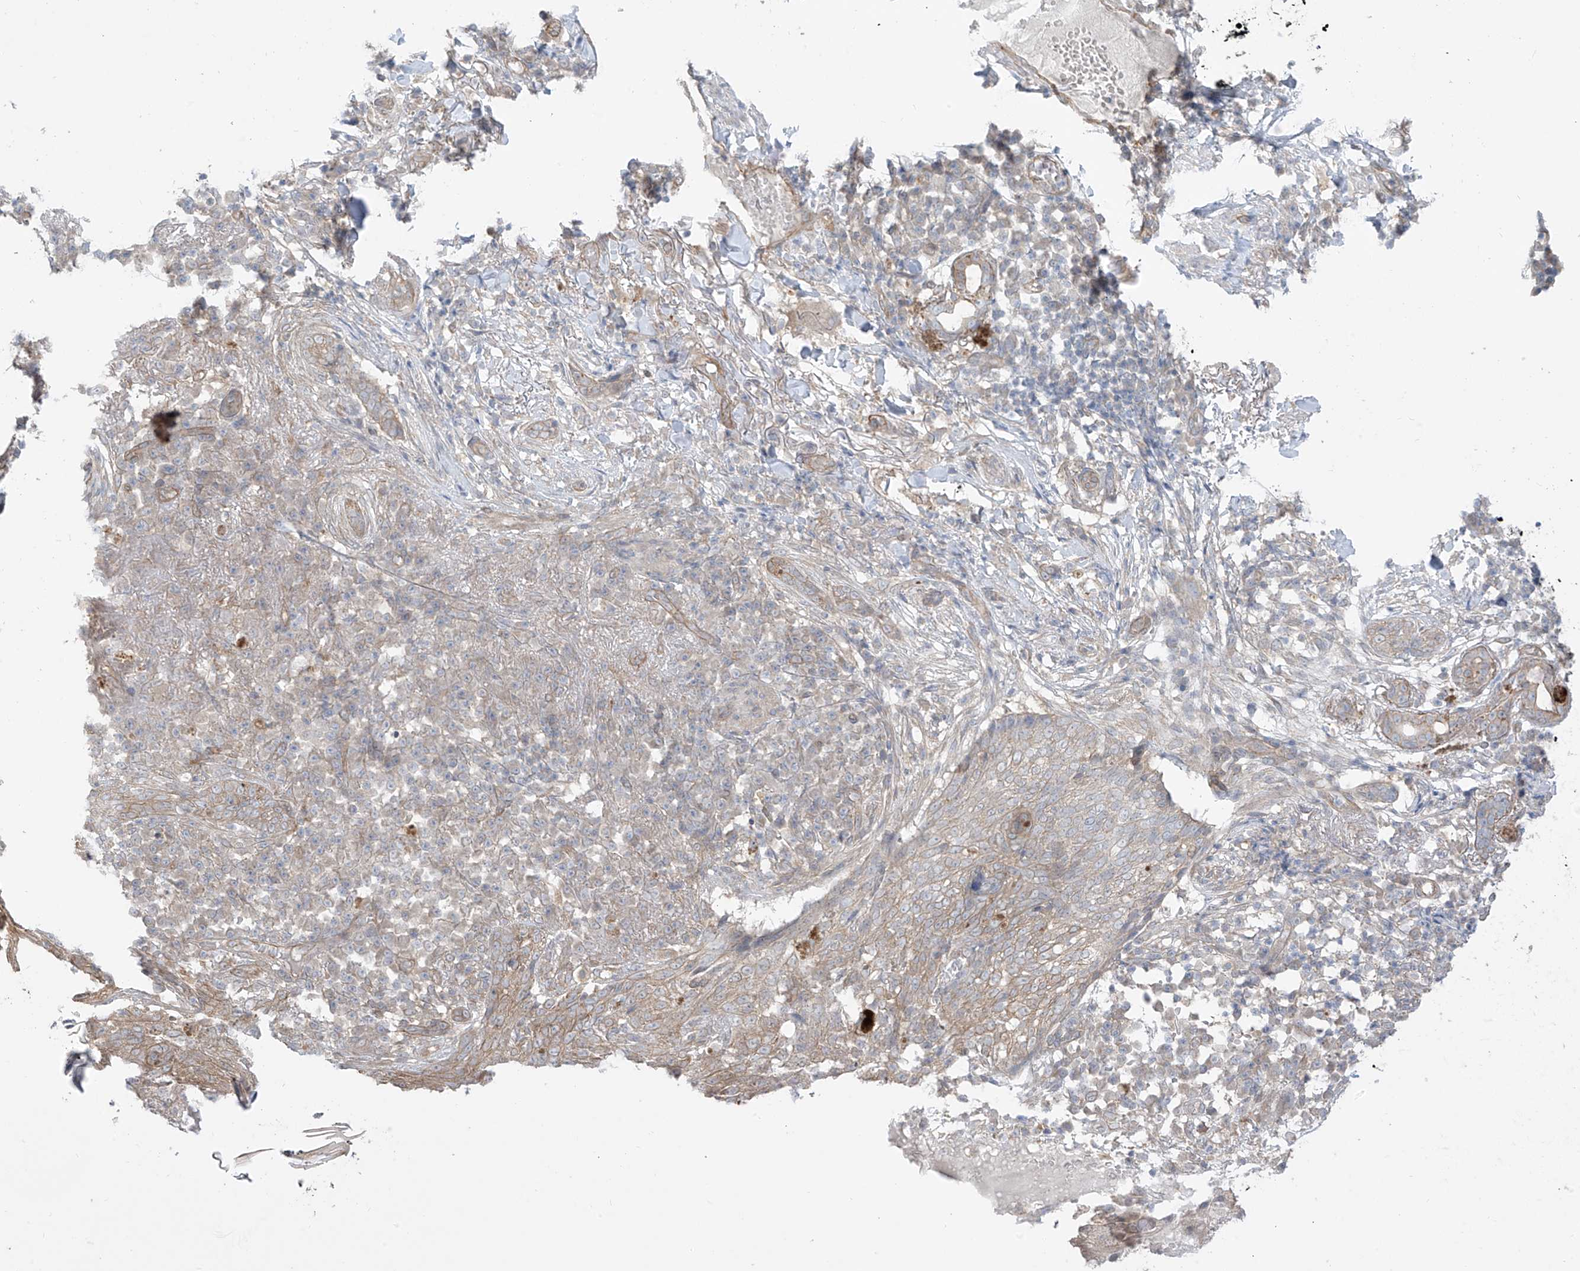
{"staining": {"intensity": "weak", "quantity": "25%-75%", "location": "cytoplasmic/membranous"}, "tissue": "skin cancer", "cell_type": "Tumor cells", "image_type": "cancer", "snomed": [{"axis": "morphology", "description": "Basal cell carcinoma"}, {"axis": "topography", "description": "Skin"}], "caption": "This is an image of immunohistochemistry (IHC) staining of skin cancer (basal cell carcinoma), which shows weak staining in the cytoplasmic/membranous of tumor cells.", "gene": "EIPR1", "patient": {"sex": "male", "age": 85}}